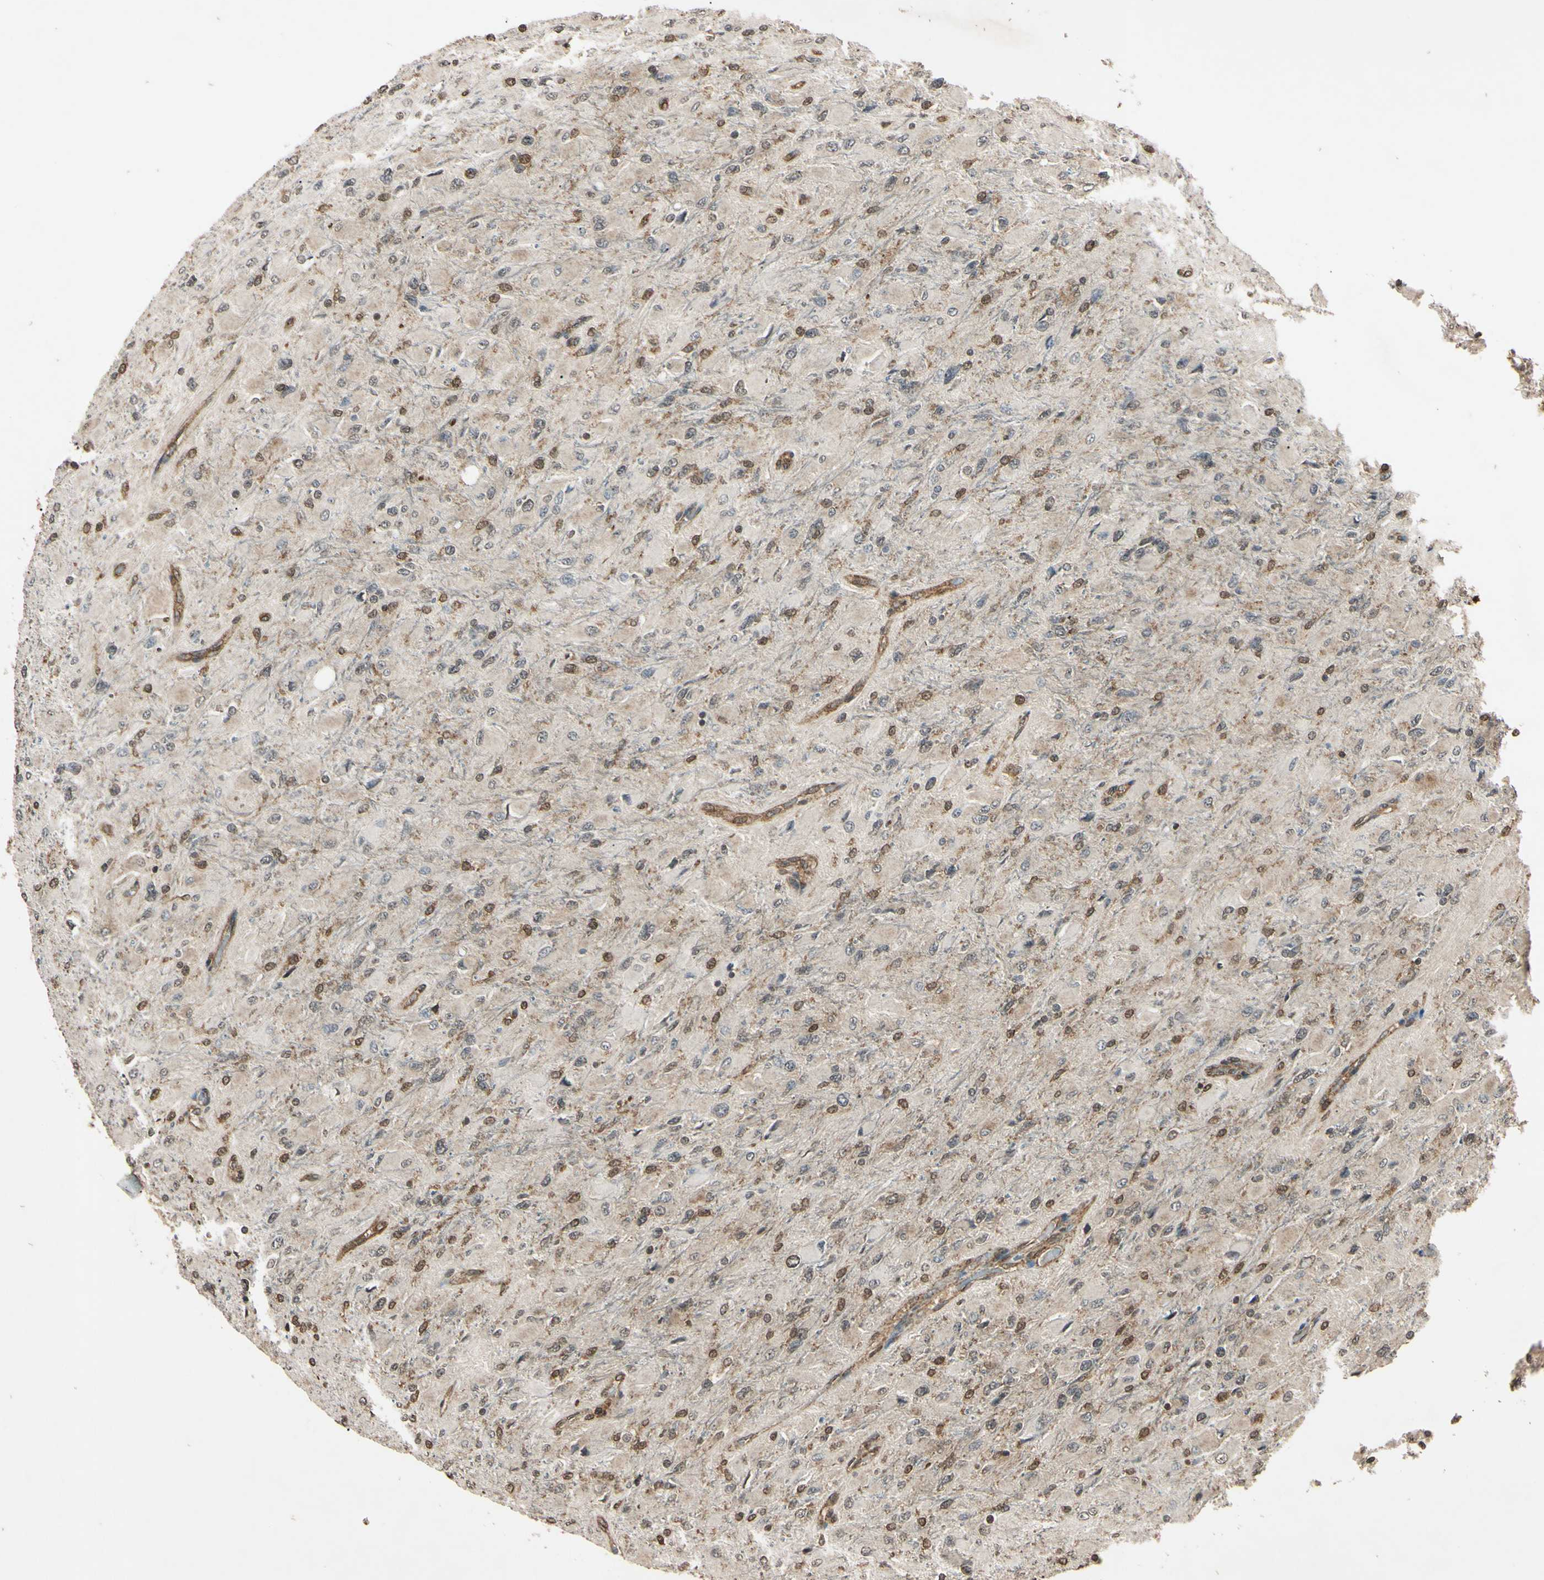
{"staining": {"intensity": "moderate", "quantity": "25%-75%", "location": "cytoplasmic/membranous,nuclear"}, "tissue": "glioma", "cell_type": "Tumor cells", "image_type": "cancer", "snomed": [{"axis": "morphology", "description": "Glioma, malignant, High grade"}, {"axis": "topography", "description": "Cerebral cortex"}], "caption": "An IHC micrograph of neoplastic tissue is shown. Protein staining in brown shows moderate cytoplasmic/membranous and nuclear positivity in malignant glioma (high-grade) within tumor cells.", "gene": "EPN1", "patient": {"sex": "female", "age": 36}}